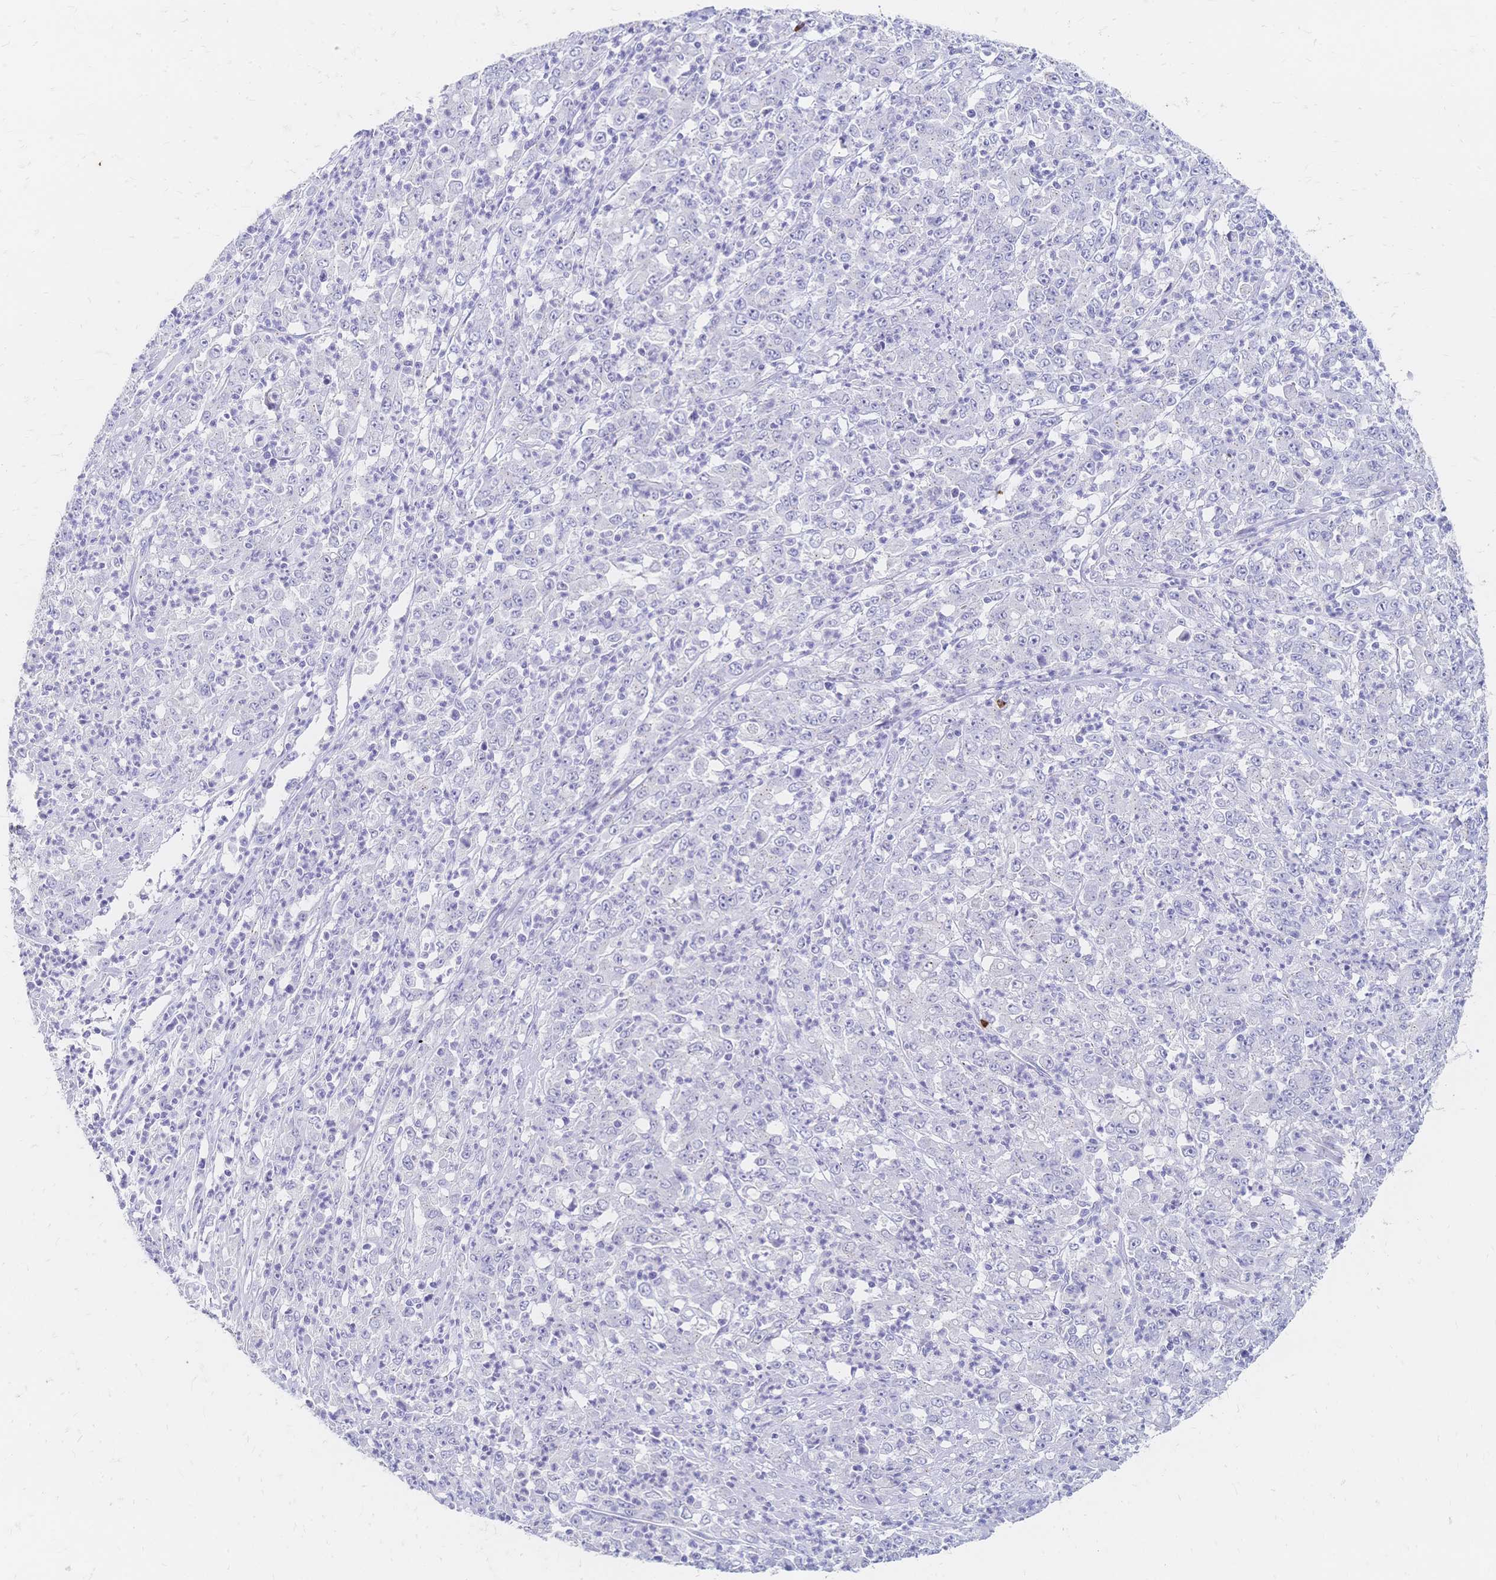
{"staining": {"intensity": "negative", "quantity": "none", "location": "none"}, "tissue": "stomach cancer", "cell_type": "Tumor cells", "image_type": "cancer", "snomed": [{"axis": "morphology", "description": "Adenocarcinoma, NOS"}, {"axis": "topography", "description": "Stomach, lower"}], "caption": "The immunohistochemistry image has no significant staining in tumor cells of stomach cancer (adenocarcinoma) tissue.", "gene": "PSORS1C2", "patient": {"sex": "female", "age": 71}}